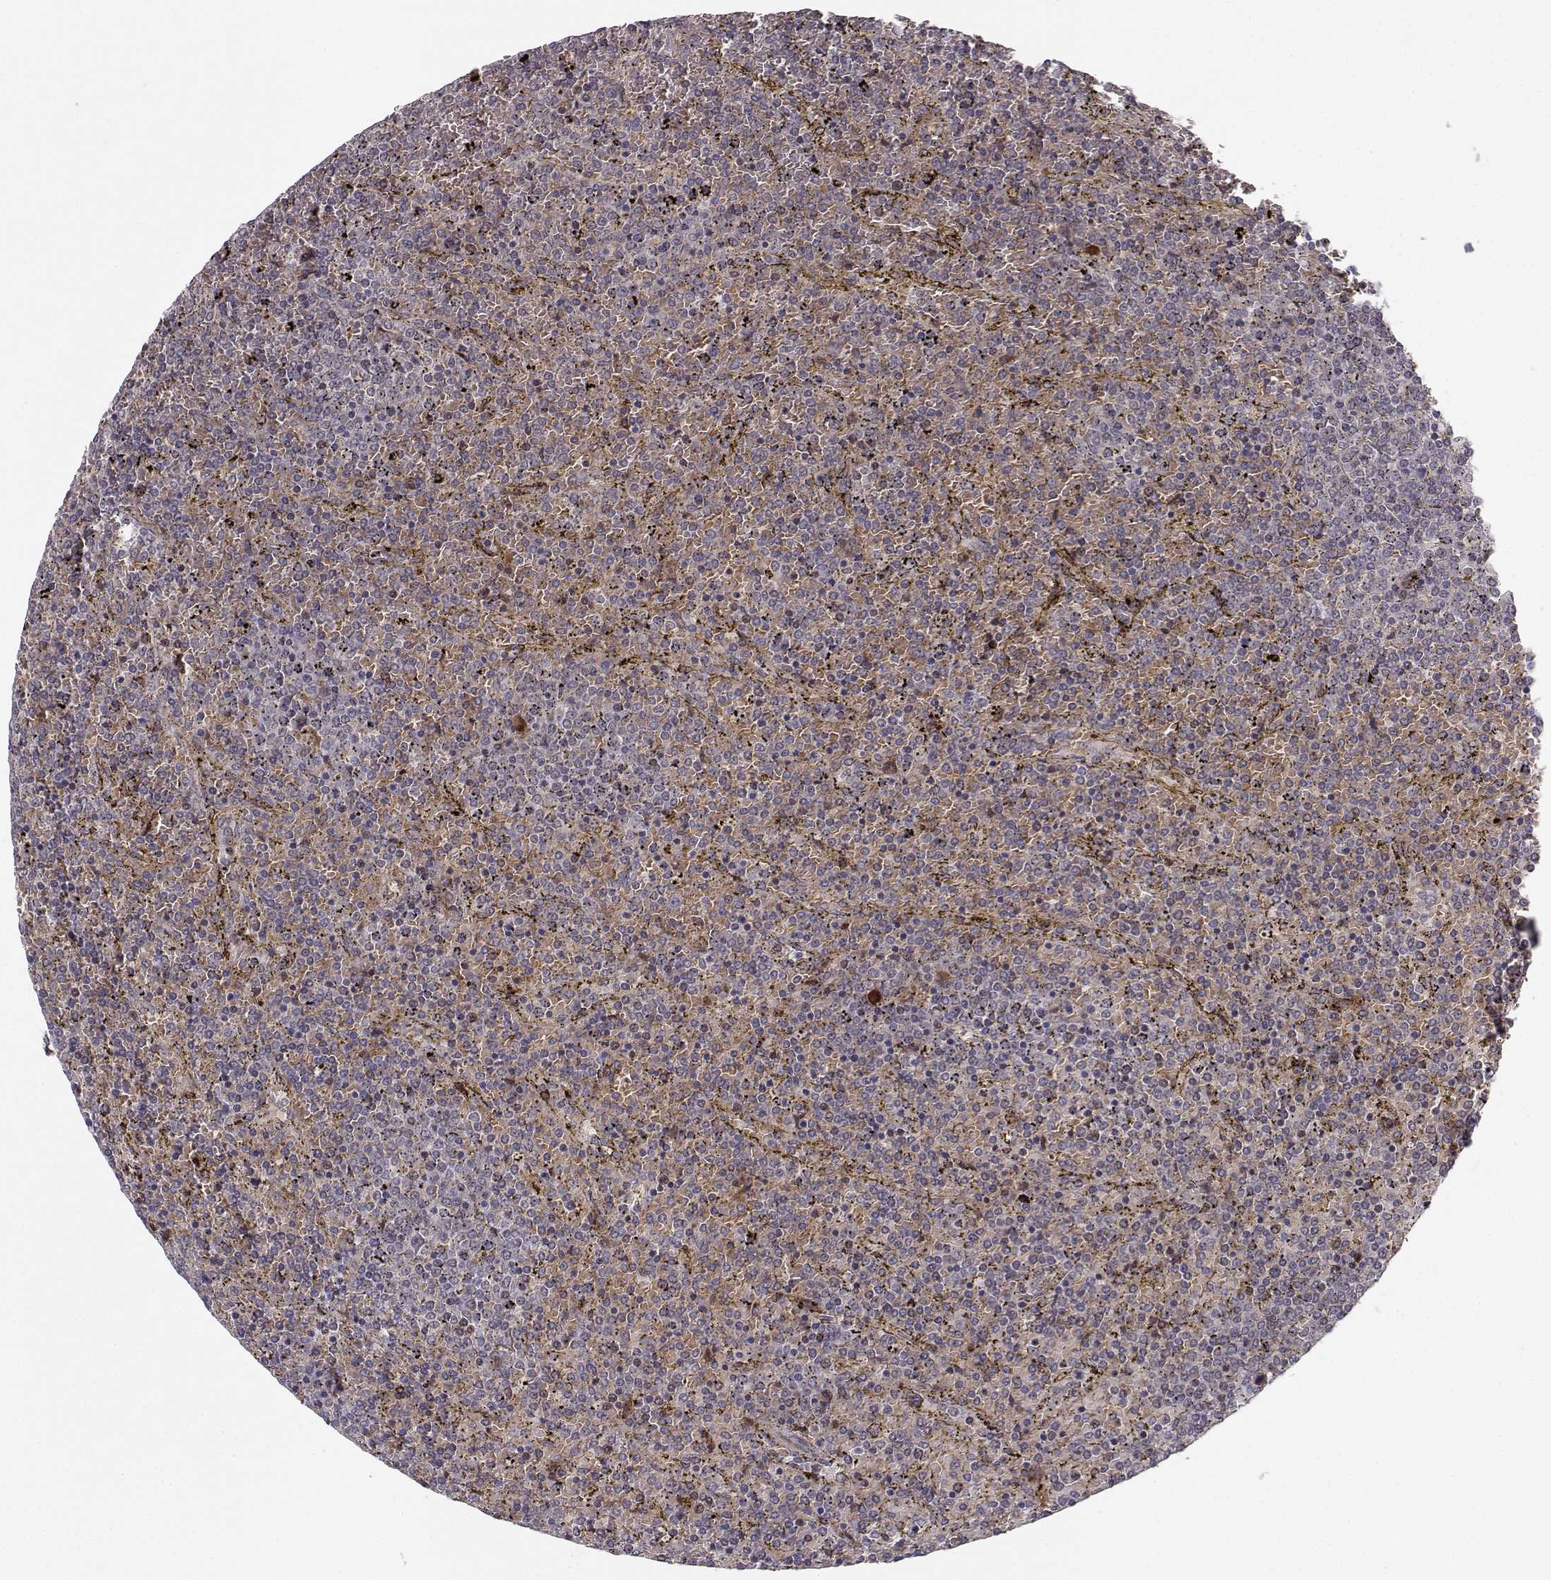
{"staining": {"intensity": "negative", "quantity": "none", "location": "none"}, "tissue": "lymphoma", "cell_type": "Tumor cells", "image_type": "cancer", "snomed": [{"axis": "morphology", "description": "Malignant lymphoma, non-Hodgkin's type, Low grade"}, {"axis": "topography", "description": "Spleen"}], "caption": "This is an IHC photomicrograph of malignant lymphoma, non-Hodgkin's type (low-grade). There is no staining in tumor cells.", "gene": "APC", "patient": {"sex": "female", "age": 77}}